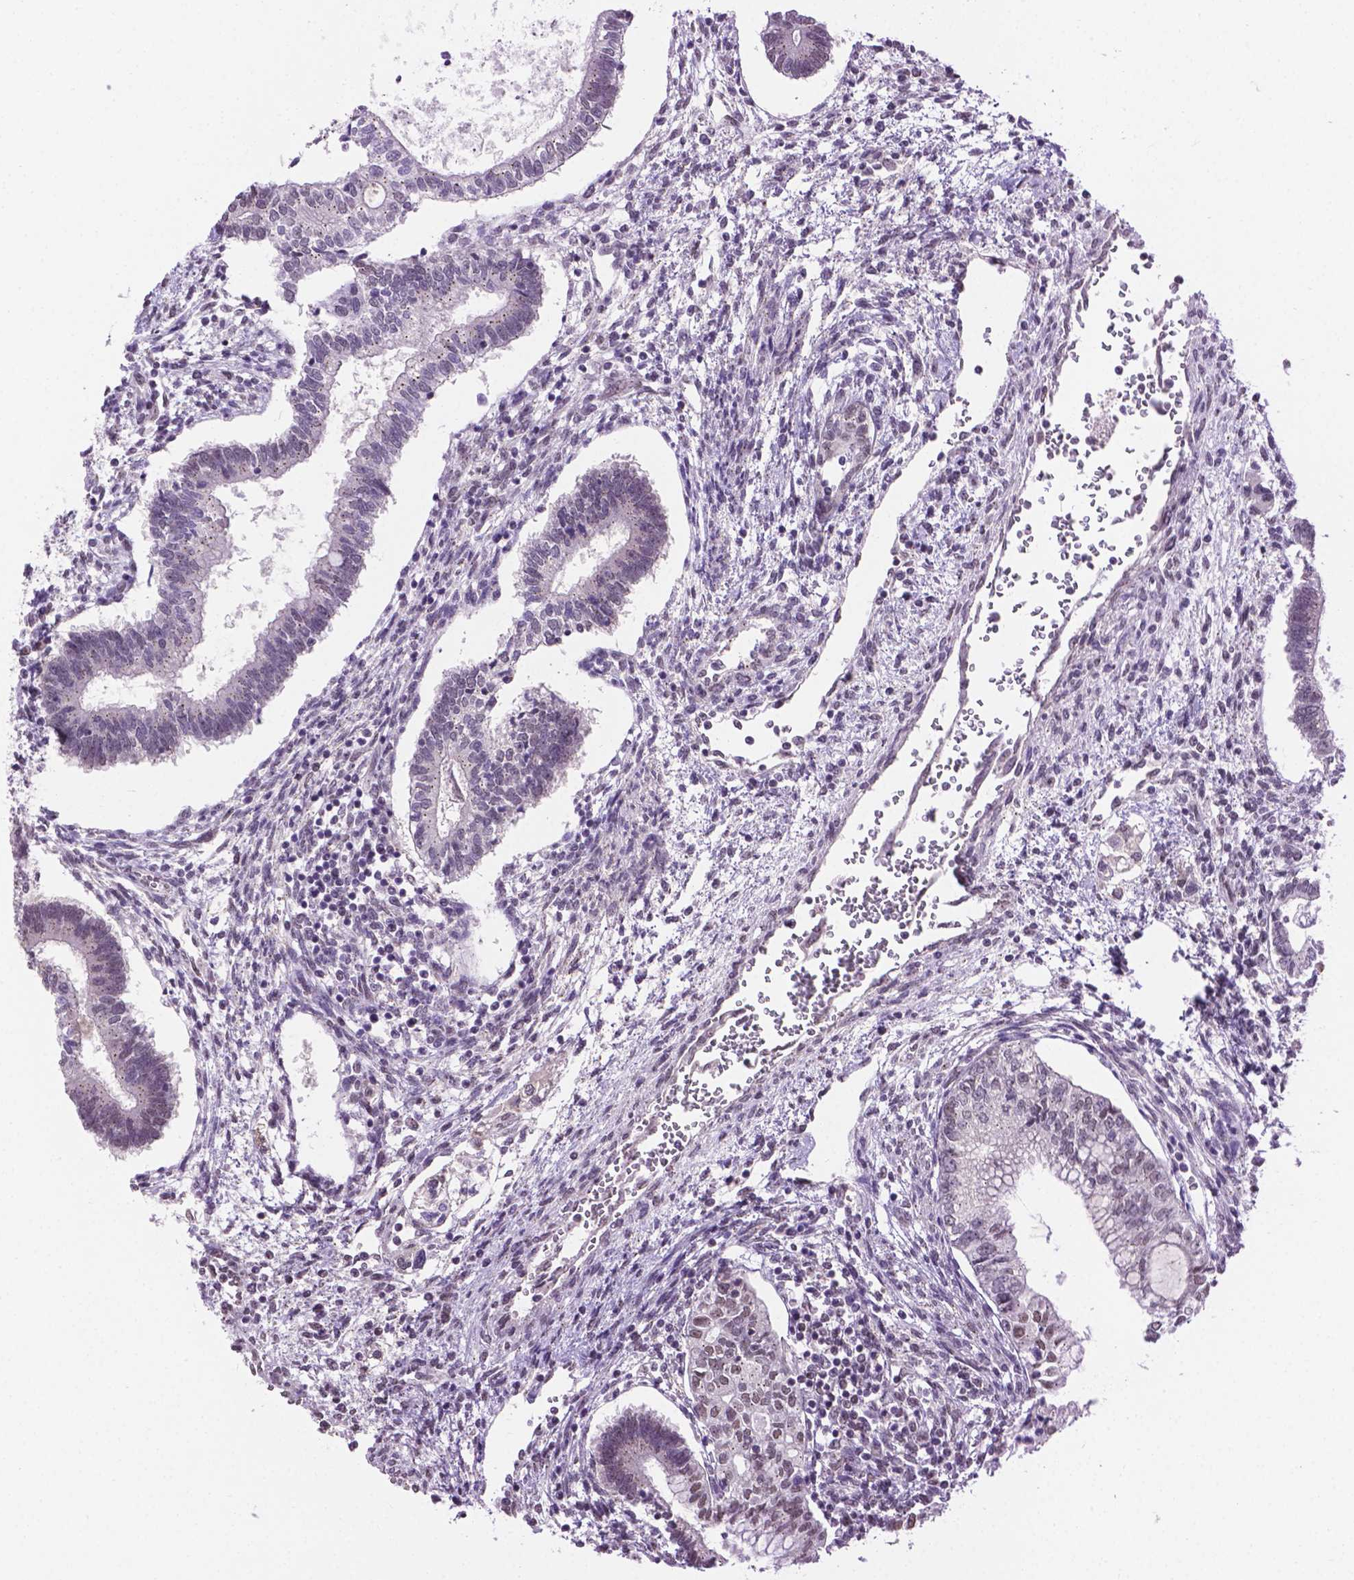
{"staining": {"intensity": "negative", "quantity": "none", "location": "none"}, "tissue": "testis cancer", "cell_type": "Tumor cells", "image_type": "cancer", "snomed": [{"axis": "morphology", "description": "Carcinoma, Embryonal, NOS"}, {"axis": "topography", "description": "Testis"}], "caption": "An immunohistochemistry (IHC) micrograph of embryonal carcinoma (testis) is shown. There is no staining in tumor cells of embryonal carcinoma (testis).", "gene": "ABI2", "patient": {"sex": "male", "age": 37}}